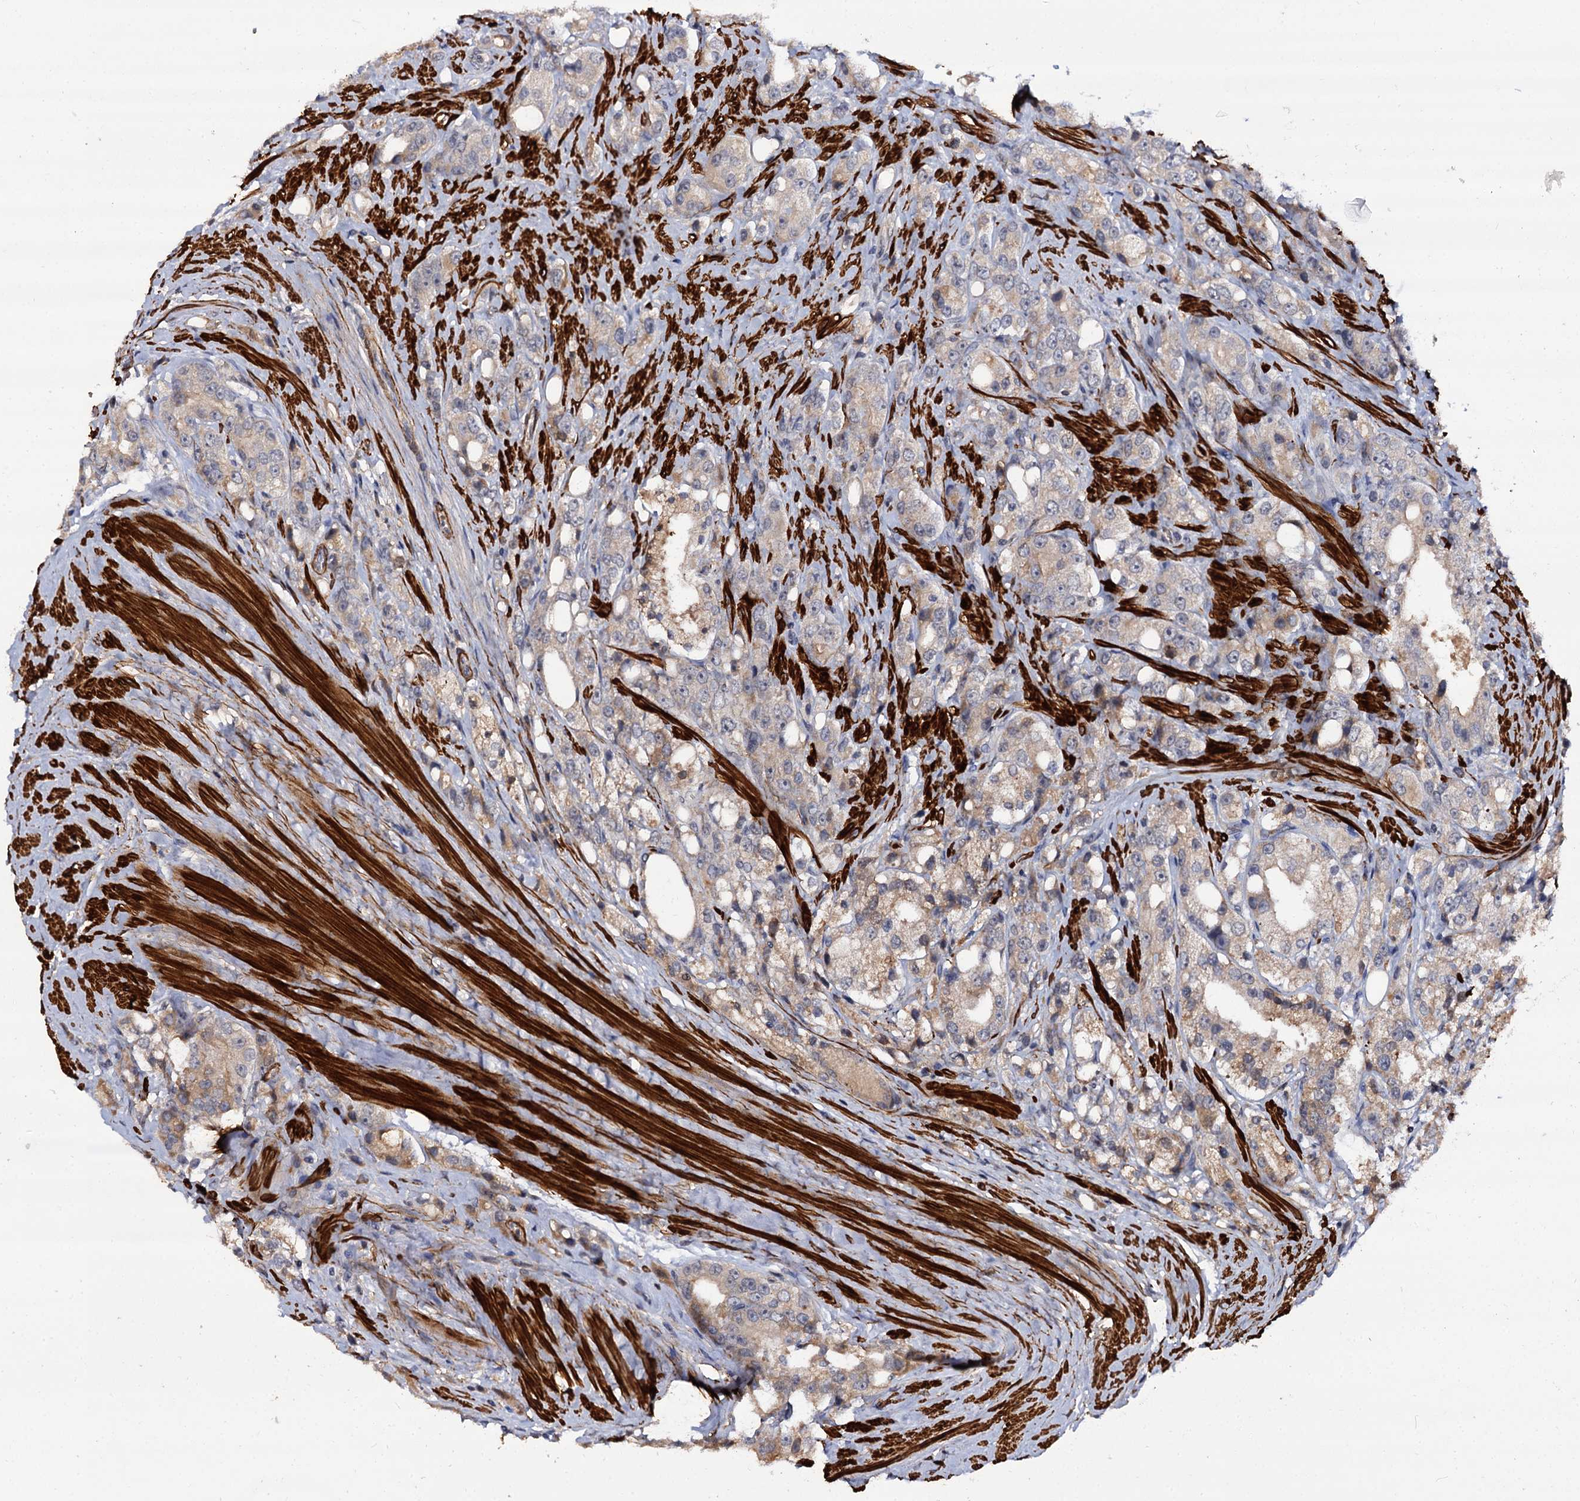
{"staining": {"intensity": "weak", "quantity": "25%-75%", "location": "cytoplasmic/membranous"}, "tissue": "prostate cancer", "cell_type": "Tumor cells", "image_type": "cancer", "snomed": [{"axis": "morphology", "description": "Adenocarcinoma, NOS"}, {"axis": "topography", "description": "Prostate"}], "caption": "Prostate cancer tissue exhibits weak cytoplasmic/membranous staining in approximately 25%-75% of tumor cells, visualized by immunohistochemistry.", "gene": "ISM2", "patient": {"sex": "male", "age": 79}}